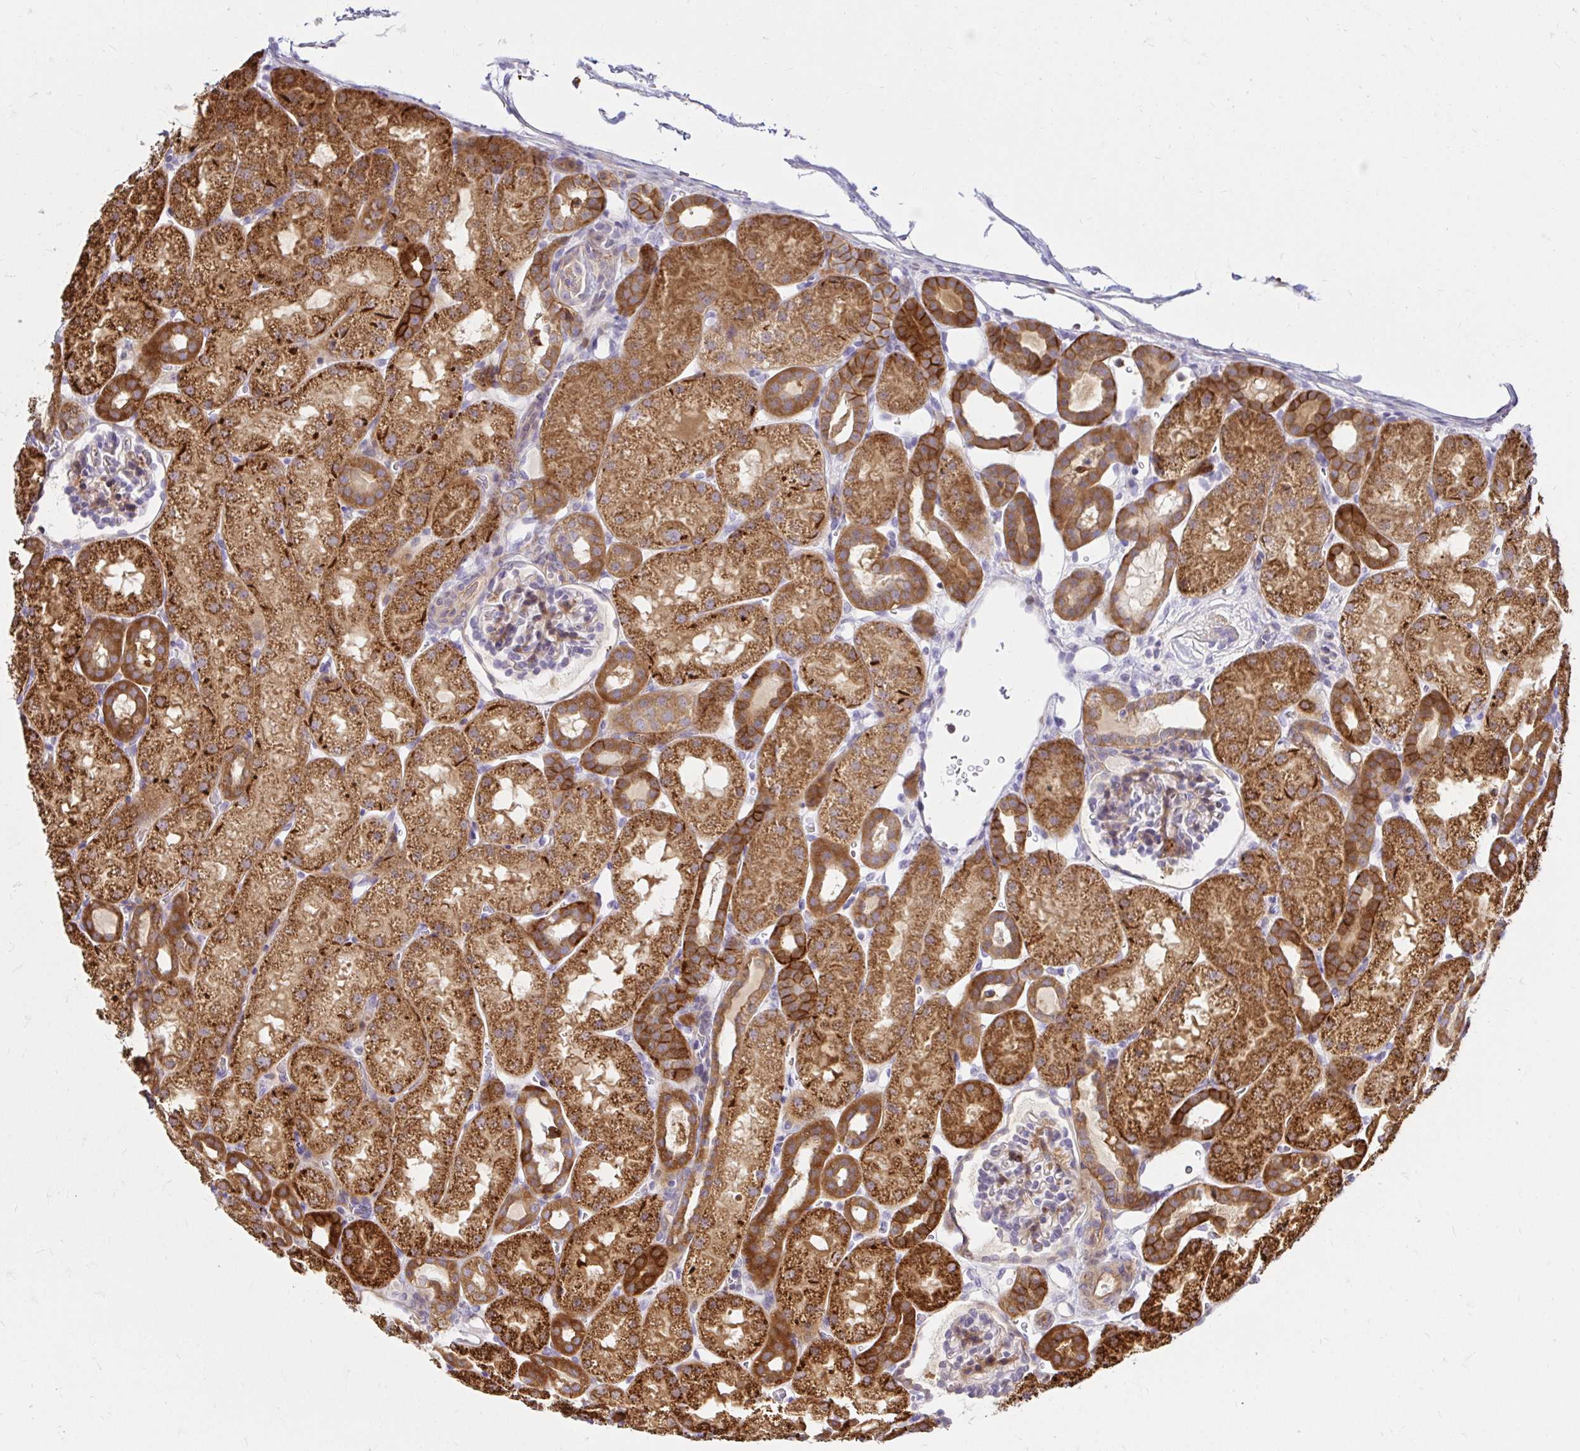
{"staining": {"intensity": "moderate", "quantity": "25%-75%", "location": "cytoplasmic/membranous"}, "tissue": "kidney", "cell_type": "Cells in glomeruli", "image_type": "normal", "snomed": [{"axis": "morphology", "description": "Normal tissue, NOS"}, {"axis": "topography", "description": "Kidney"}], "caption": "A medium amount of moderate cytoplasmic/membranous expression is seen in about 25%-75% of cells in glomeruli in unremarkable kidney.", "gene": "ITGA2", "patient": {"sex": "male", "age": 2}}